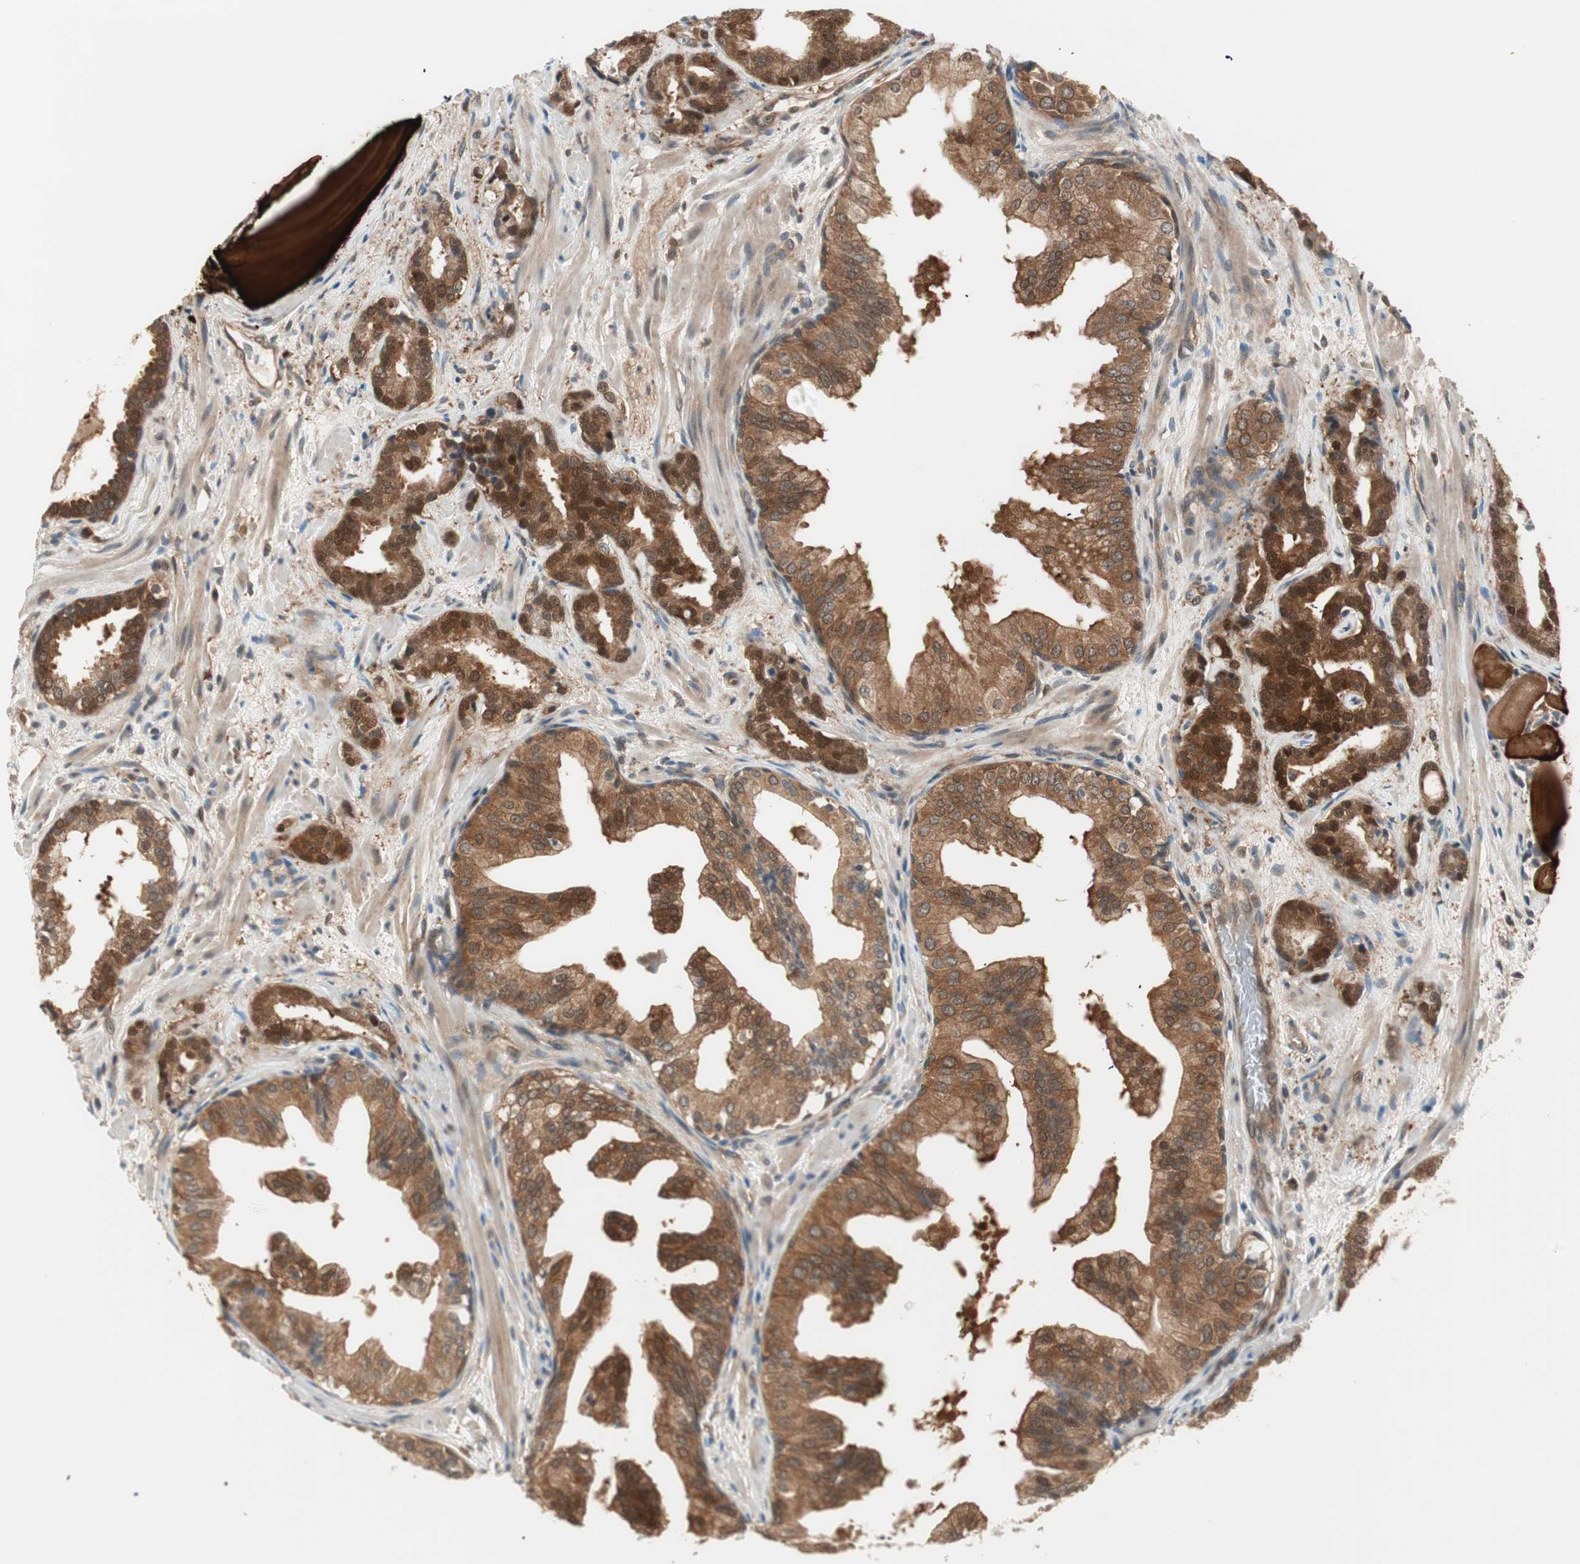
{"staining": {"intensity": "strong", "quantity": ">75%", "location": "cytoplasmic/membranous,nuclear"}, "tissue": "prostate cancer", "cell_type": "Tumor cells", "image_type": "cancer", "snomed": [{"axis": "morphology", "description": "Adenocarcinoma, Low grade"}, {"axis": "topography", "description": "Prostate"}], "caption": "High-magnification brightfield microscopy of prostate low-grade adenocarcinoma stained with DAB (3,3'-diaminobenzidine) (brown) and counterstained with hematoxylin (blue). tumor cells exhibit strong cytoplasmic/membranous and nuclear staining is seen in about>75% of cells.", "gene": "GALT", "patient": {"sex": "male", "age": 63}}